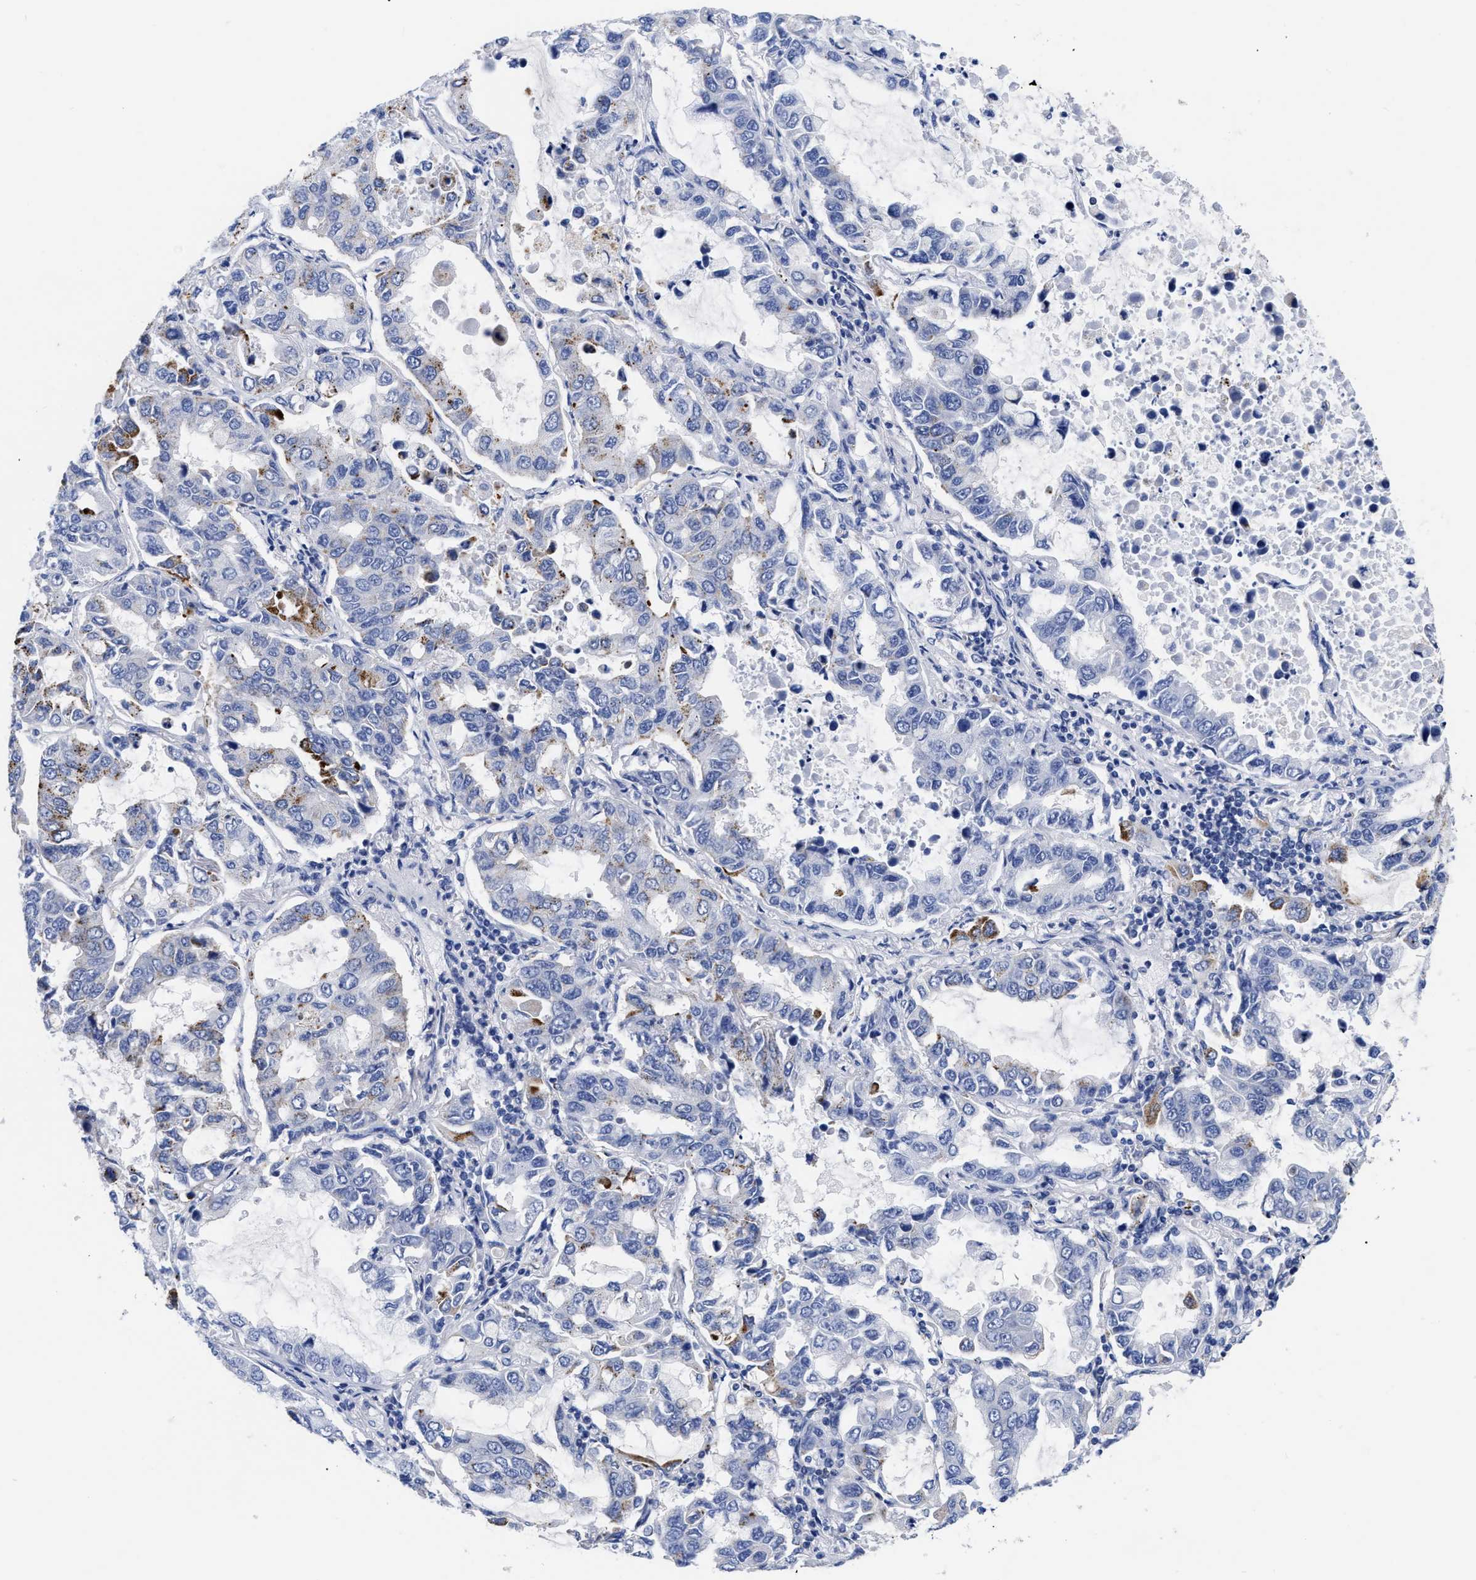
{"staining": {"intensity": "strong", "quantity": "<25%", "location": "cytoplasmic/membranous"}, "tissue": "lung cancer", "cell_type": "Tumor cells", "image_type": "cancer", "snomed": [{"axis": "morphology", "description": "Adenocarcinoma, NOS"}, {"axis": "topography", "description": "Lung"}], "caption": "Immunohistochemistry (IHC) of lung adenocarcinoma displays medium levels of strong cytoplasmic/membranous expression in approximately <25% of tumor cells.", "gene": "IRAG2", "patient": {"sex": "male", "age": 64}}